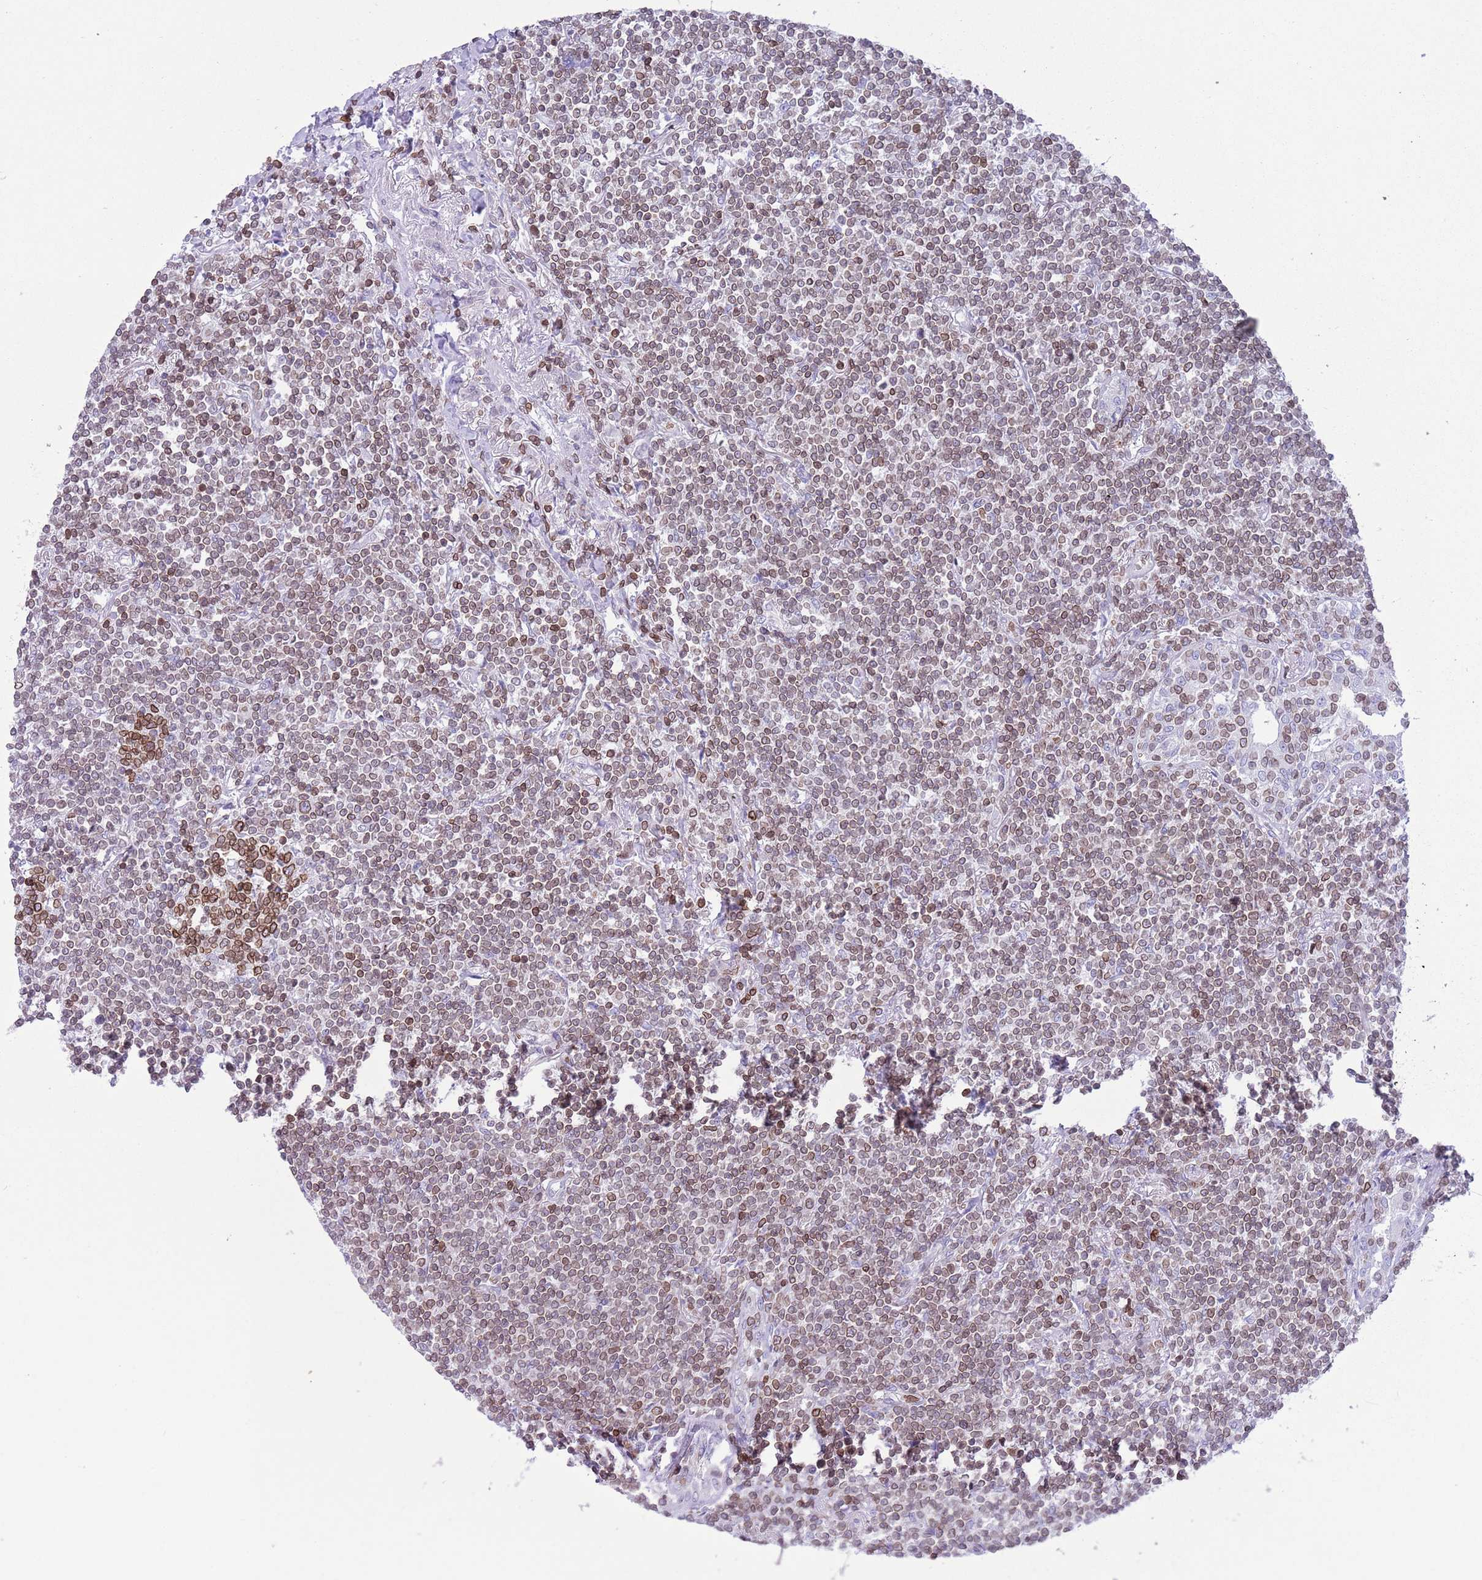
{"staining": {"intensity": "moderate", "quantity": ">75%", "location": "cytoplasmic/membranous,nuclear"}, "tissue": "lymphoma", "cell_type": "Tumor cells", "image_type": "cancer", "snomed": [{"axis": "morphology", "description": "Malignant lymphoma, non-Hodgkin's type, Low grade"}, {"axis": "topography", "description": "Lung"}], "caption": "This image shows immunohistochemistry staining of human lymphoma, with medium moderate cytoplasmic/membranous and nuclear expression in approximately >75% of tumor cells.", "gene": "LBR", "patient": {"sex": "female", "age": 71}}